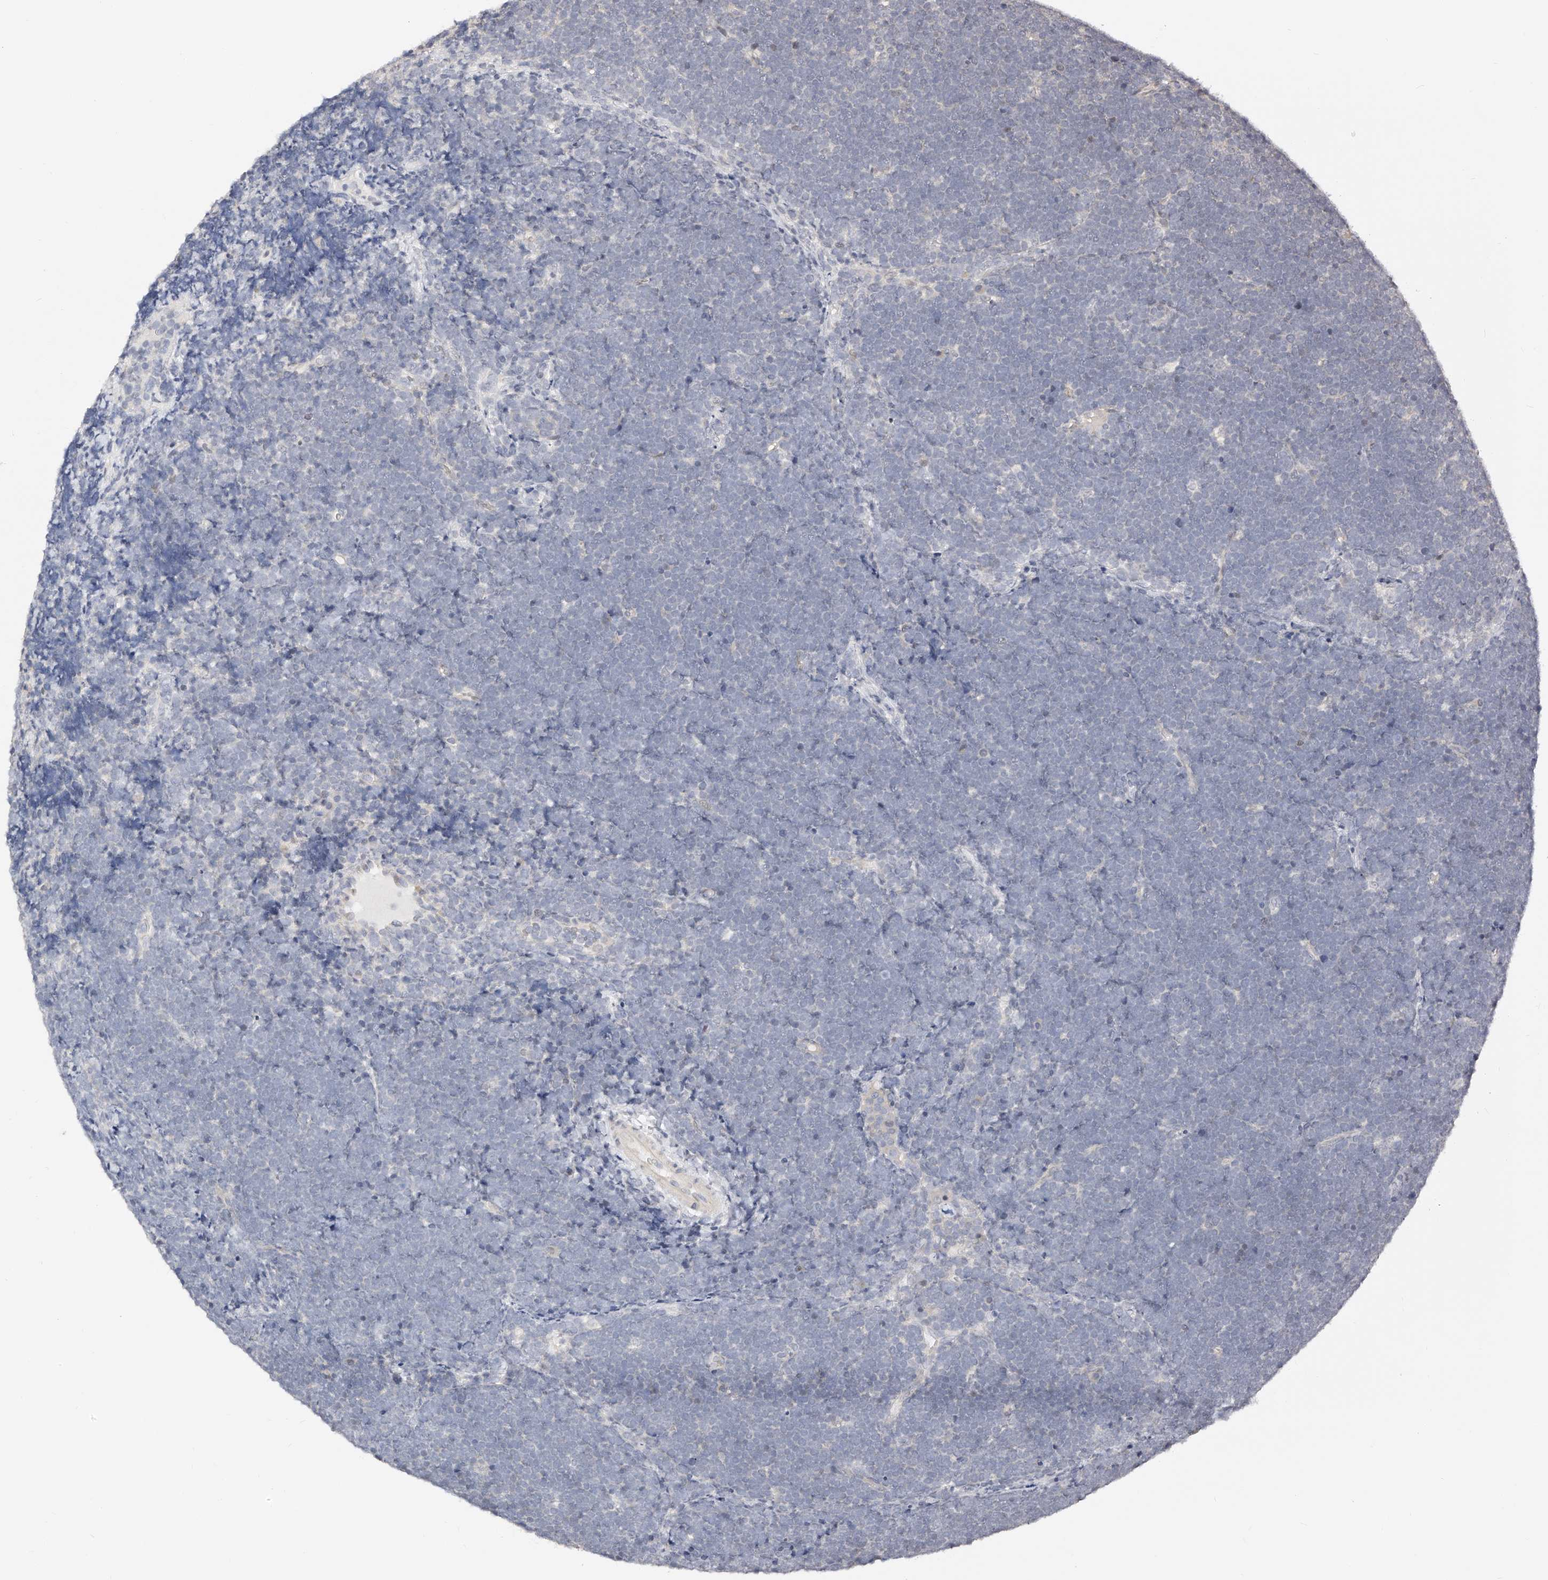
{"staining": {"intensity": "negative", "quantity": "none", "location": "none"}, "tissue": "lymphoma", "cell_type": "Tumor cells", "image_type": "cancer", "snomed": [{"axis": "morphology", "description": "Malignant lymphoma, non-Hodgkin's type, High grade"}, {"axis": "topography", "description": "Lymph node"}], "caption": "Tumor cells show no significant protein positivity in high-grade malignant lymphoma, non-Hodgkin's type.", "gene": "ZNF789", "patient": {"sex": "male", "age": 13}}